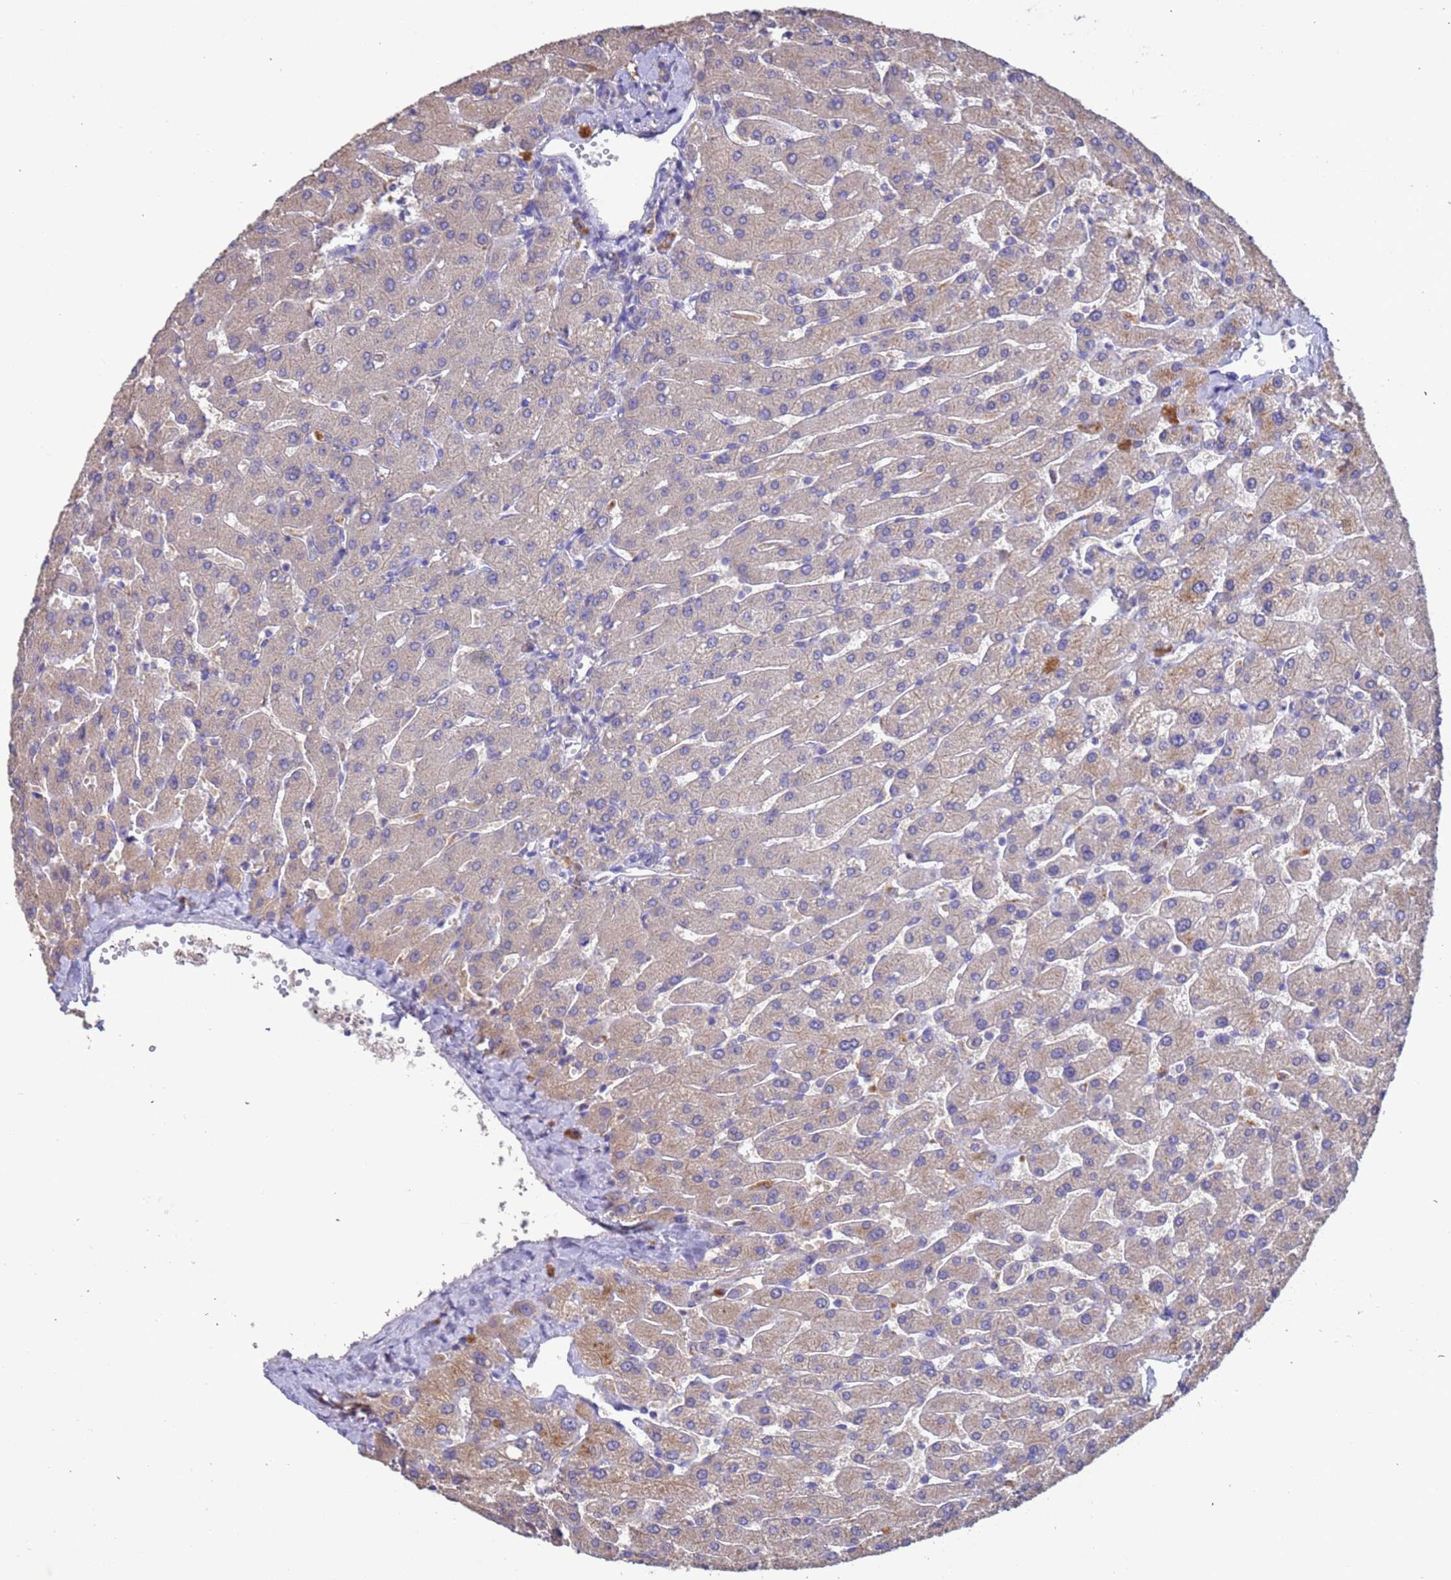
{"staining": {"intensity": "negative", "quantity": "none", "location": "none"}, "tissue": "liver", "cell_type": "Cholangiocytes", "image_type": "normal", "snomed": [{"axis": "morphology", "description": "Normal tissue, NOS"}, {"axis": "topography", "description": "Liver"}], "caption": "This is an IHC micrograph of benign human liver. There is no staining in cholangiocytes.", "gene": "SRL", "patient": {"sex": "male", "age": 55}}